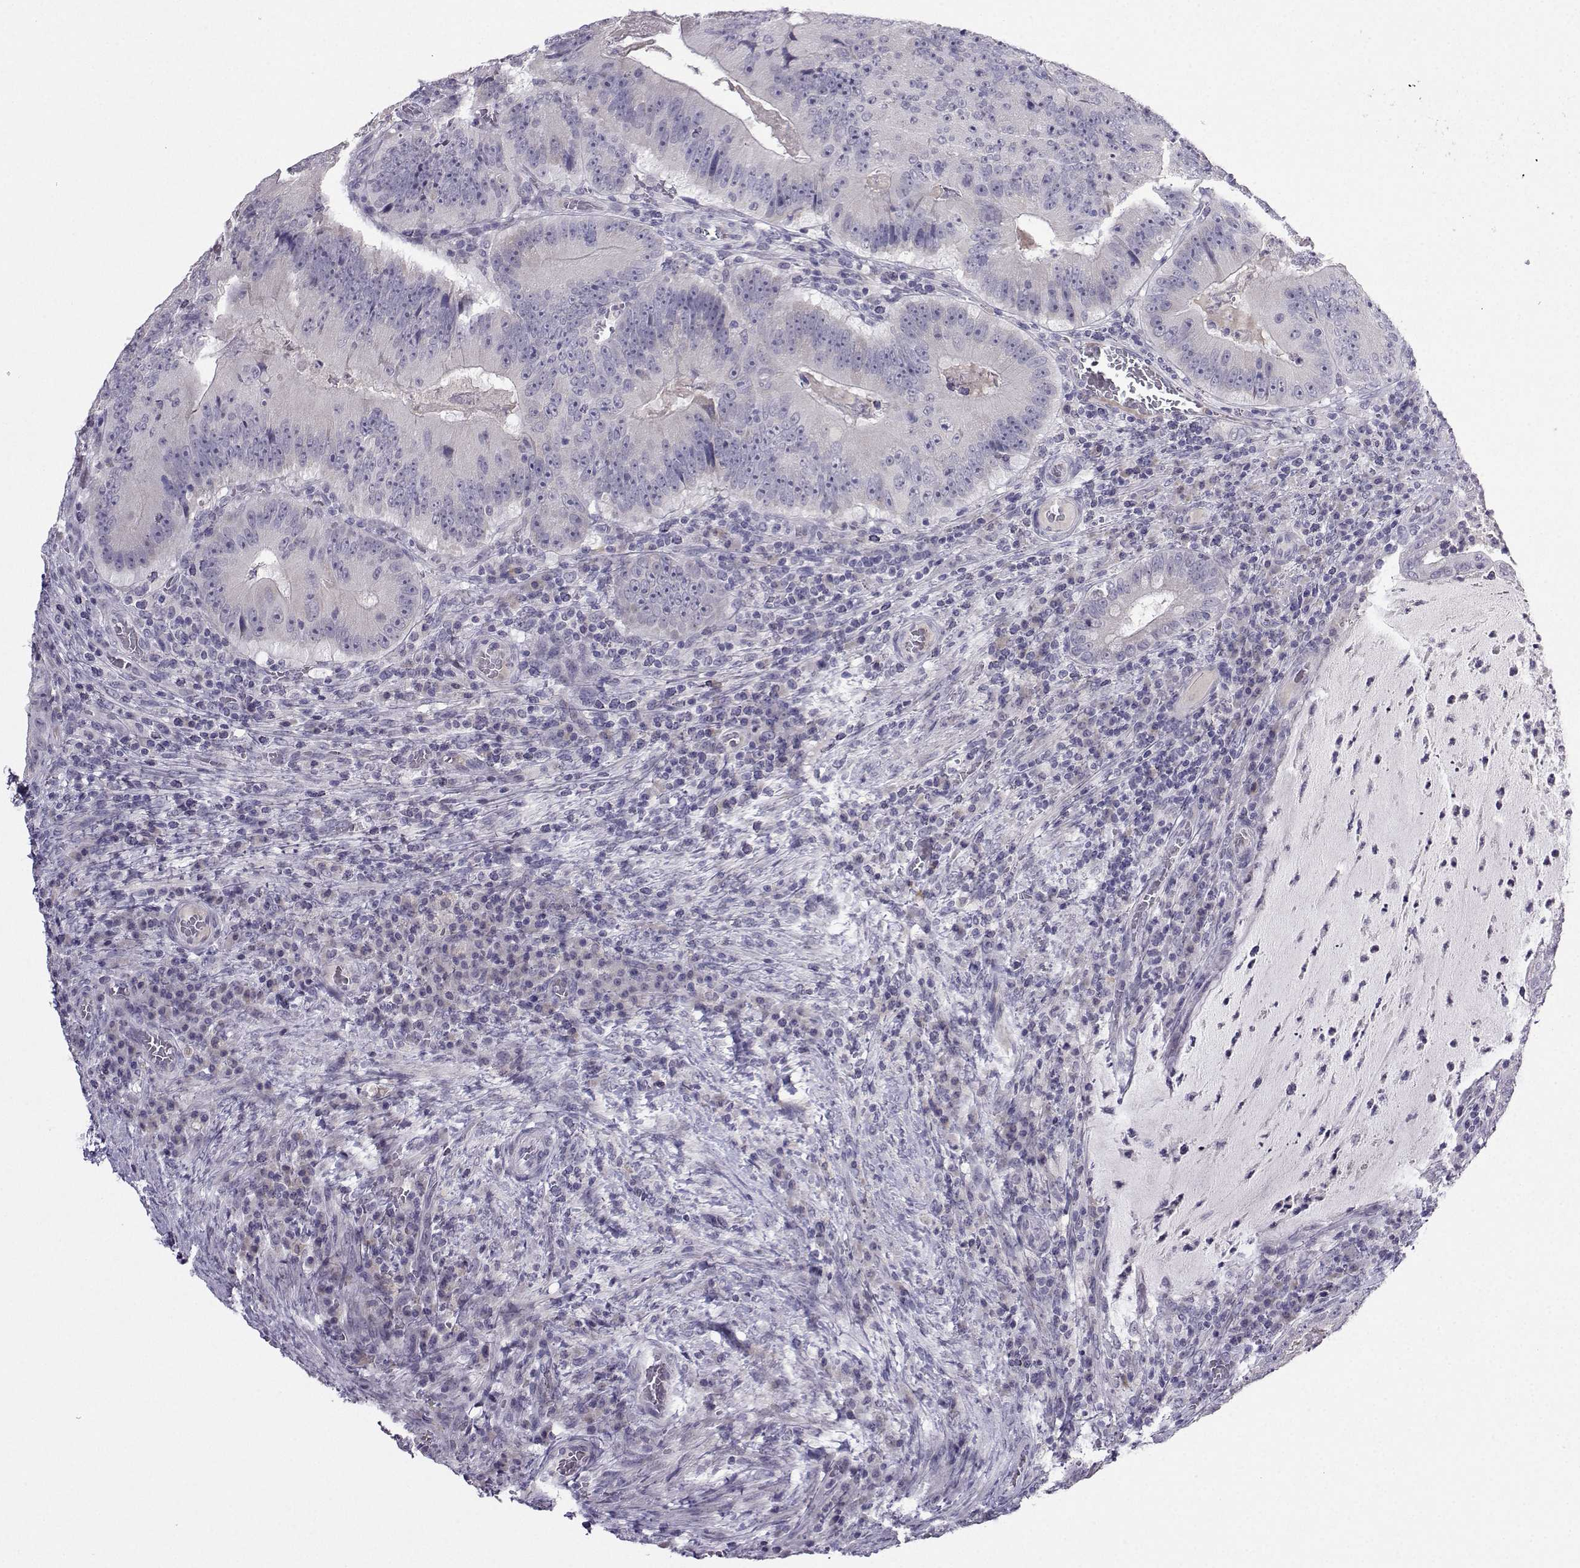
{"staining": {"intensity": "negative", "quantity": "none", "location": "none"}, "tissue": "colorectal cancer", "cell_type": "Tumor cells", "image_type": "cancer", "snomed": [{"axis": "morphology", "description": "Adenocarcinoma, NOS"}, {"axis": "topography", "description": "Colon"}], "caption": "A high-resolution micrograph shows immunohistochemistry staining of colorectal cancer (adenocarcinoma), which reveals no significant positivity in tumor cells.", "gene": "CRYBB1", "patient": {"sex": "female", "age": 86}}